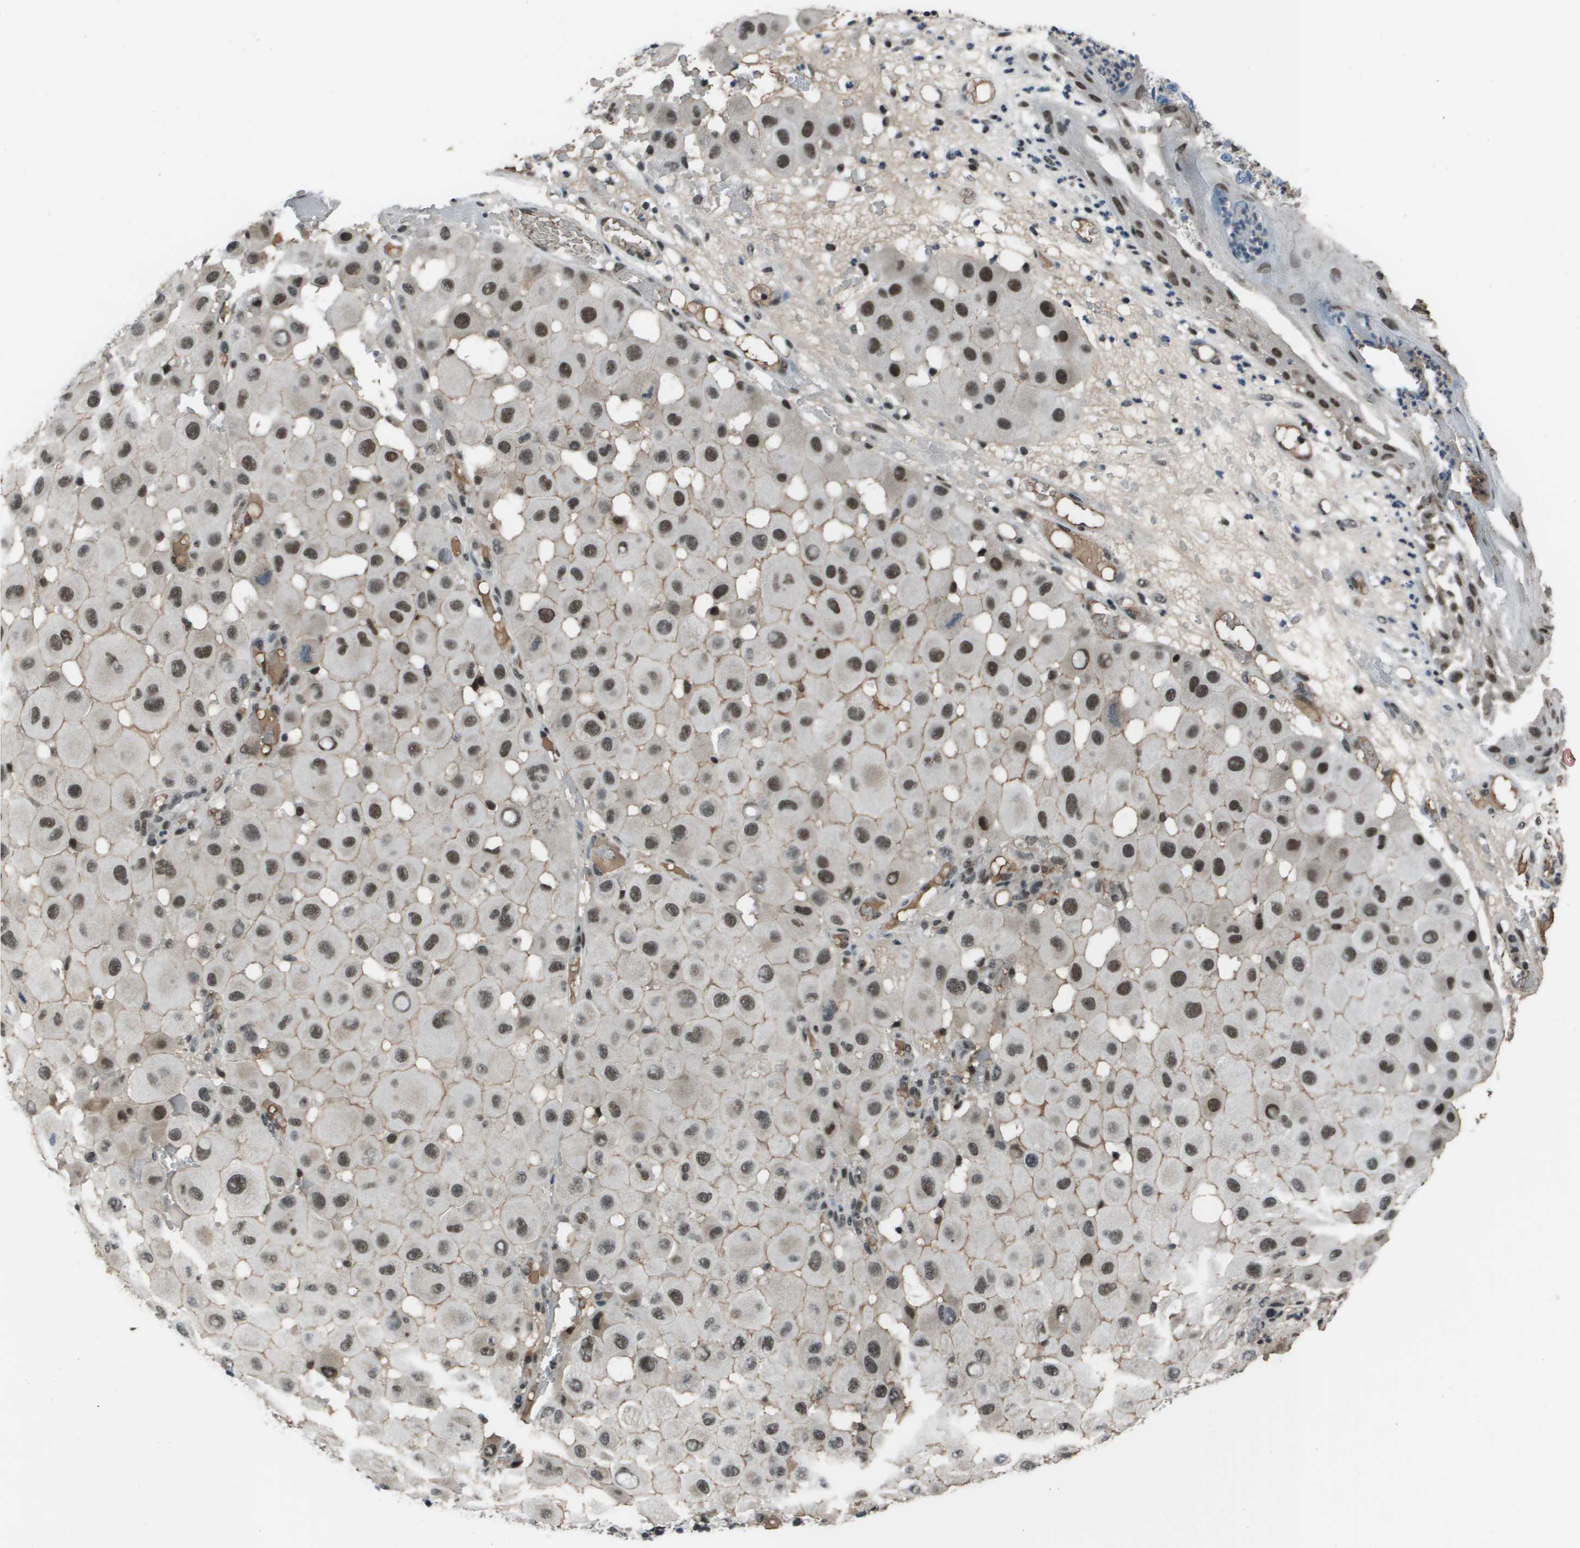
{"staining": {"intensity": "strong", "quantity": "25%-75%", "location": "nuclear"}, "tissue": "melanoma", "cell_type": "Tumor cells", "image_type": "cancer", "snomed": [{"axis": "morphology", "description": "Malignant melanoma, NOS"}, {"axis": "topography", "description": "Skin"}], "caption": "A brown stain labels strong nuclear expression of a protein in human malignant melanoma tumor cells.", "gene": "THRAP3", "patient": {"sex": "female", "age": 81}}